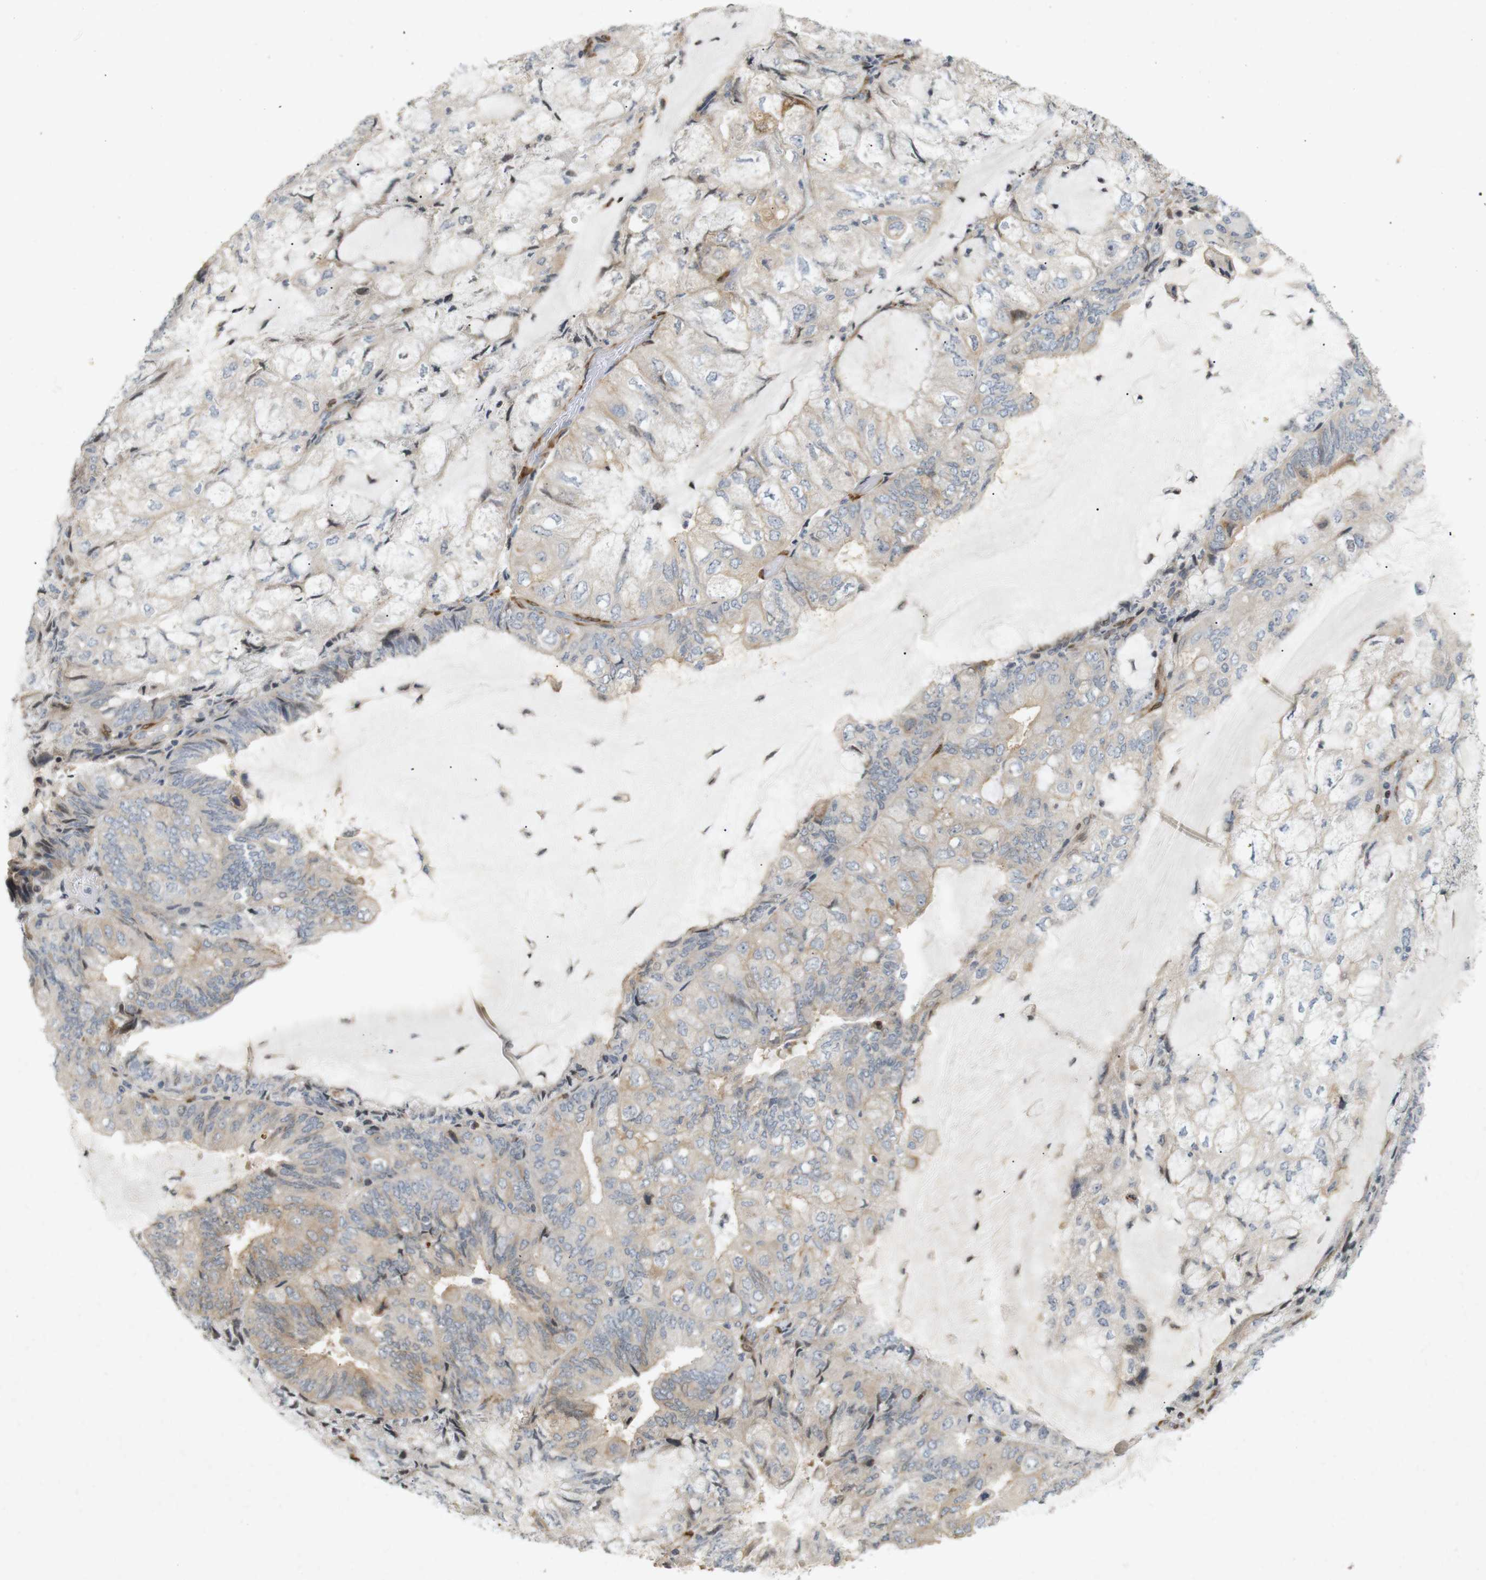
{"staining": {"intensity": "negative", "quantity": "none", "location": "none"}, "tissue": "endometrial cancer", "cell_type": "Tumor cells", "image_type": "cancer", "snomed": [{"axis": "morphology", "description": "Adenocarcinoma, NOS"}, {"axis": "topography", "description": "Endometrium"}], "caption": "Tumor cells are negative for protein expression in human endometrial adenocarcinoma. Nuclei are stained in blue.", "gene": "PPP1R14A", "patient": {"sex": "female", "age": 81}}